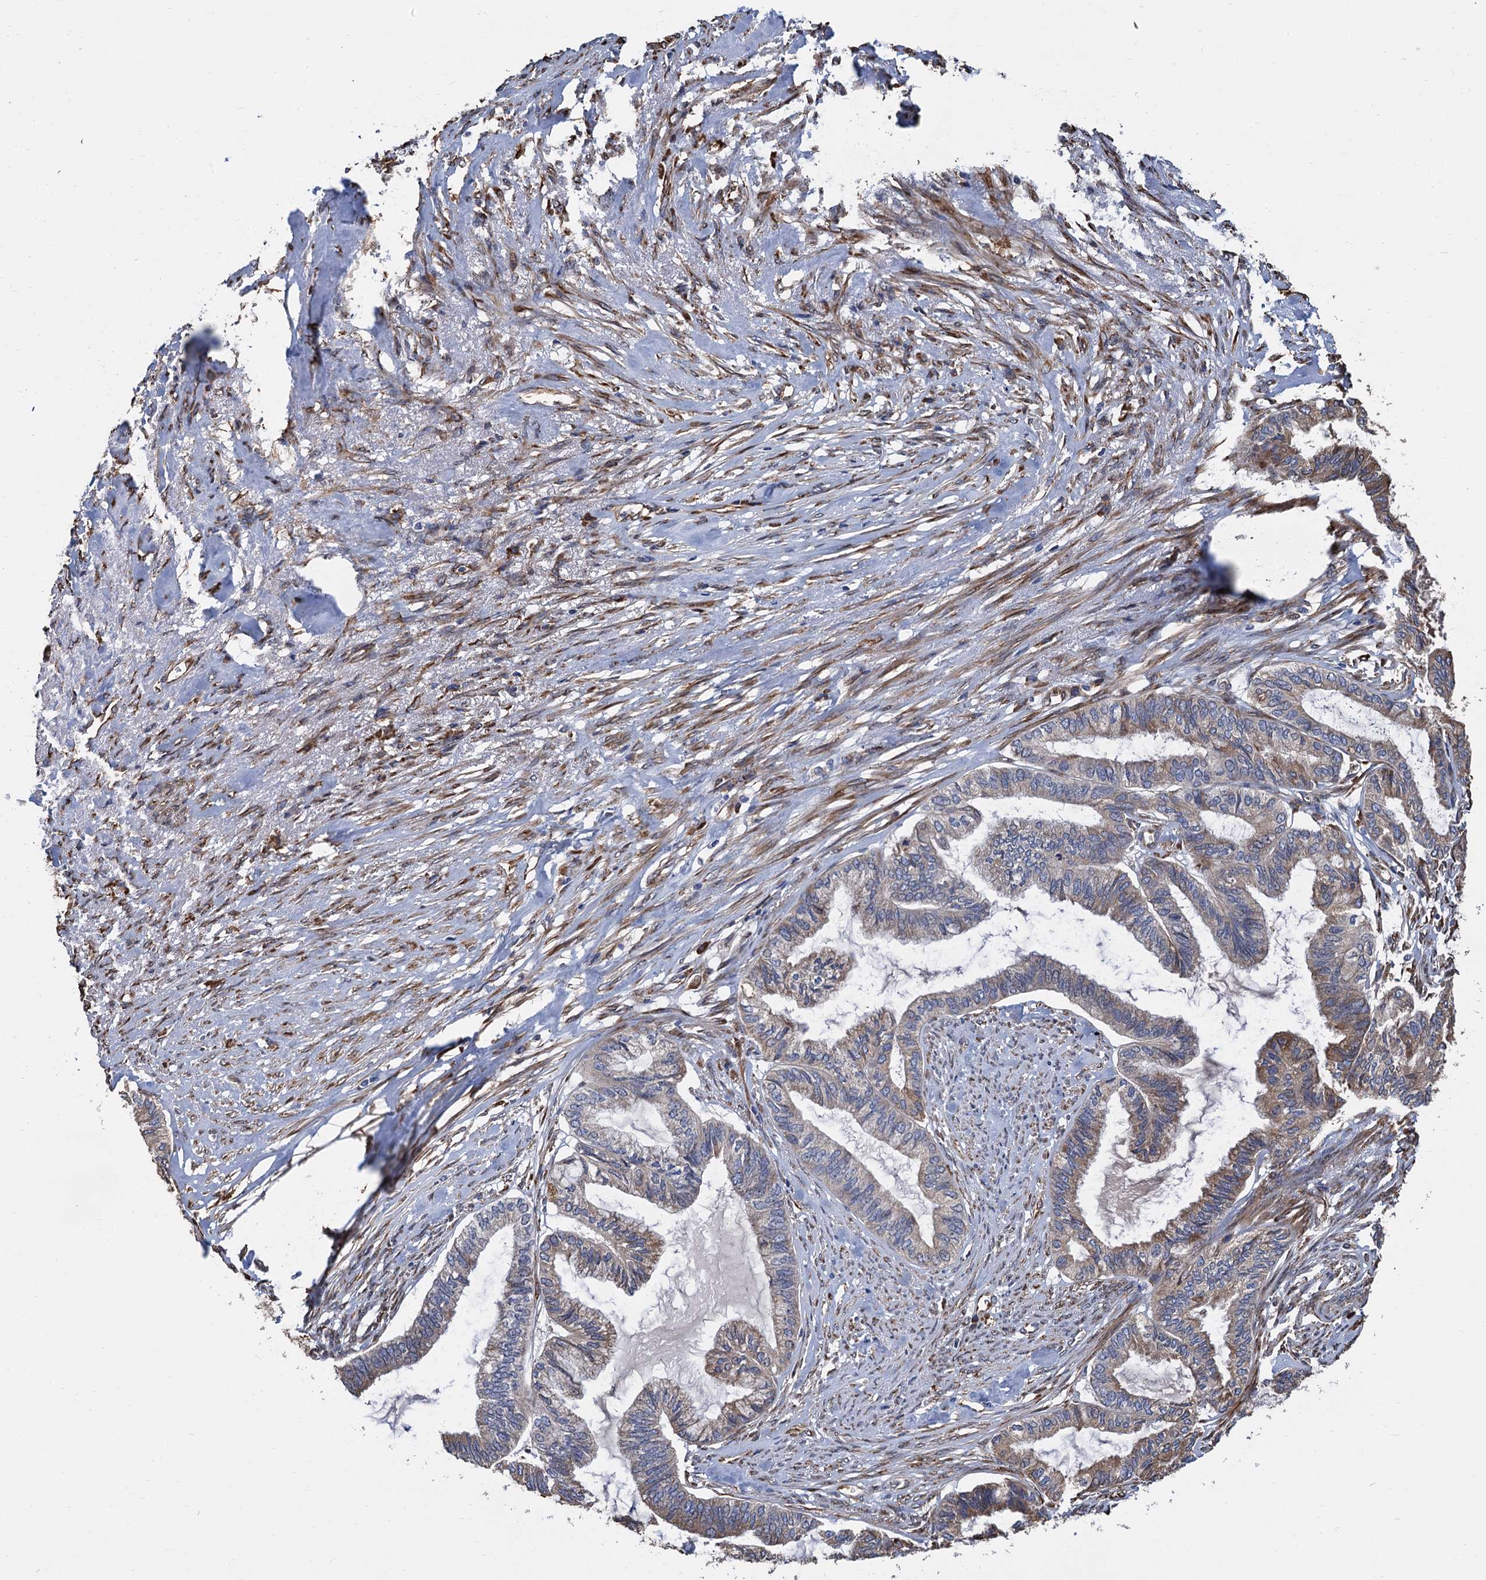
{"staining": {"intensity": "weak", "quantity": "25%-75%", "location": "cytoplasmic/membranous"}, "tissue": "endometrial cancer", "cell_type": "Tumor cells", "image_type": "cancer", "snomed": [{"axis": "morphology", "description": "Adenocarcinoma, NOS"}, {"axis": "topography", "description": "Endometrium"}], "caption": "Endometrial adenocarcinoma stained with a brown dye displays weak cytoplasmic/membranous positive staining in about 25%-75% of tumor cells.", "gene": "CNNM1", "patient": {"sex": "female", "age": 86}}